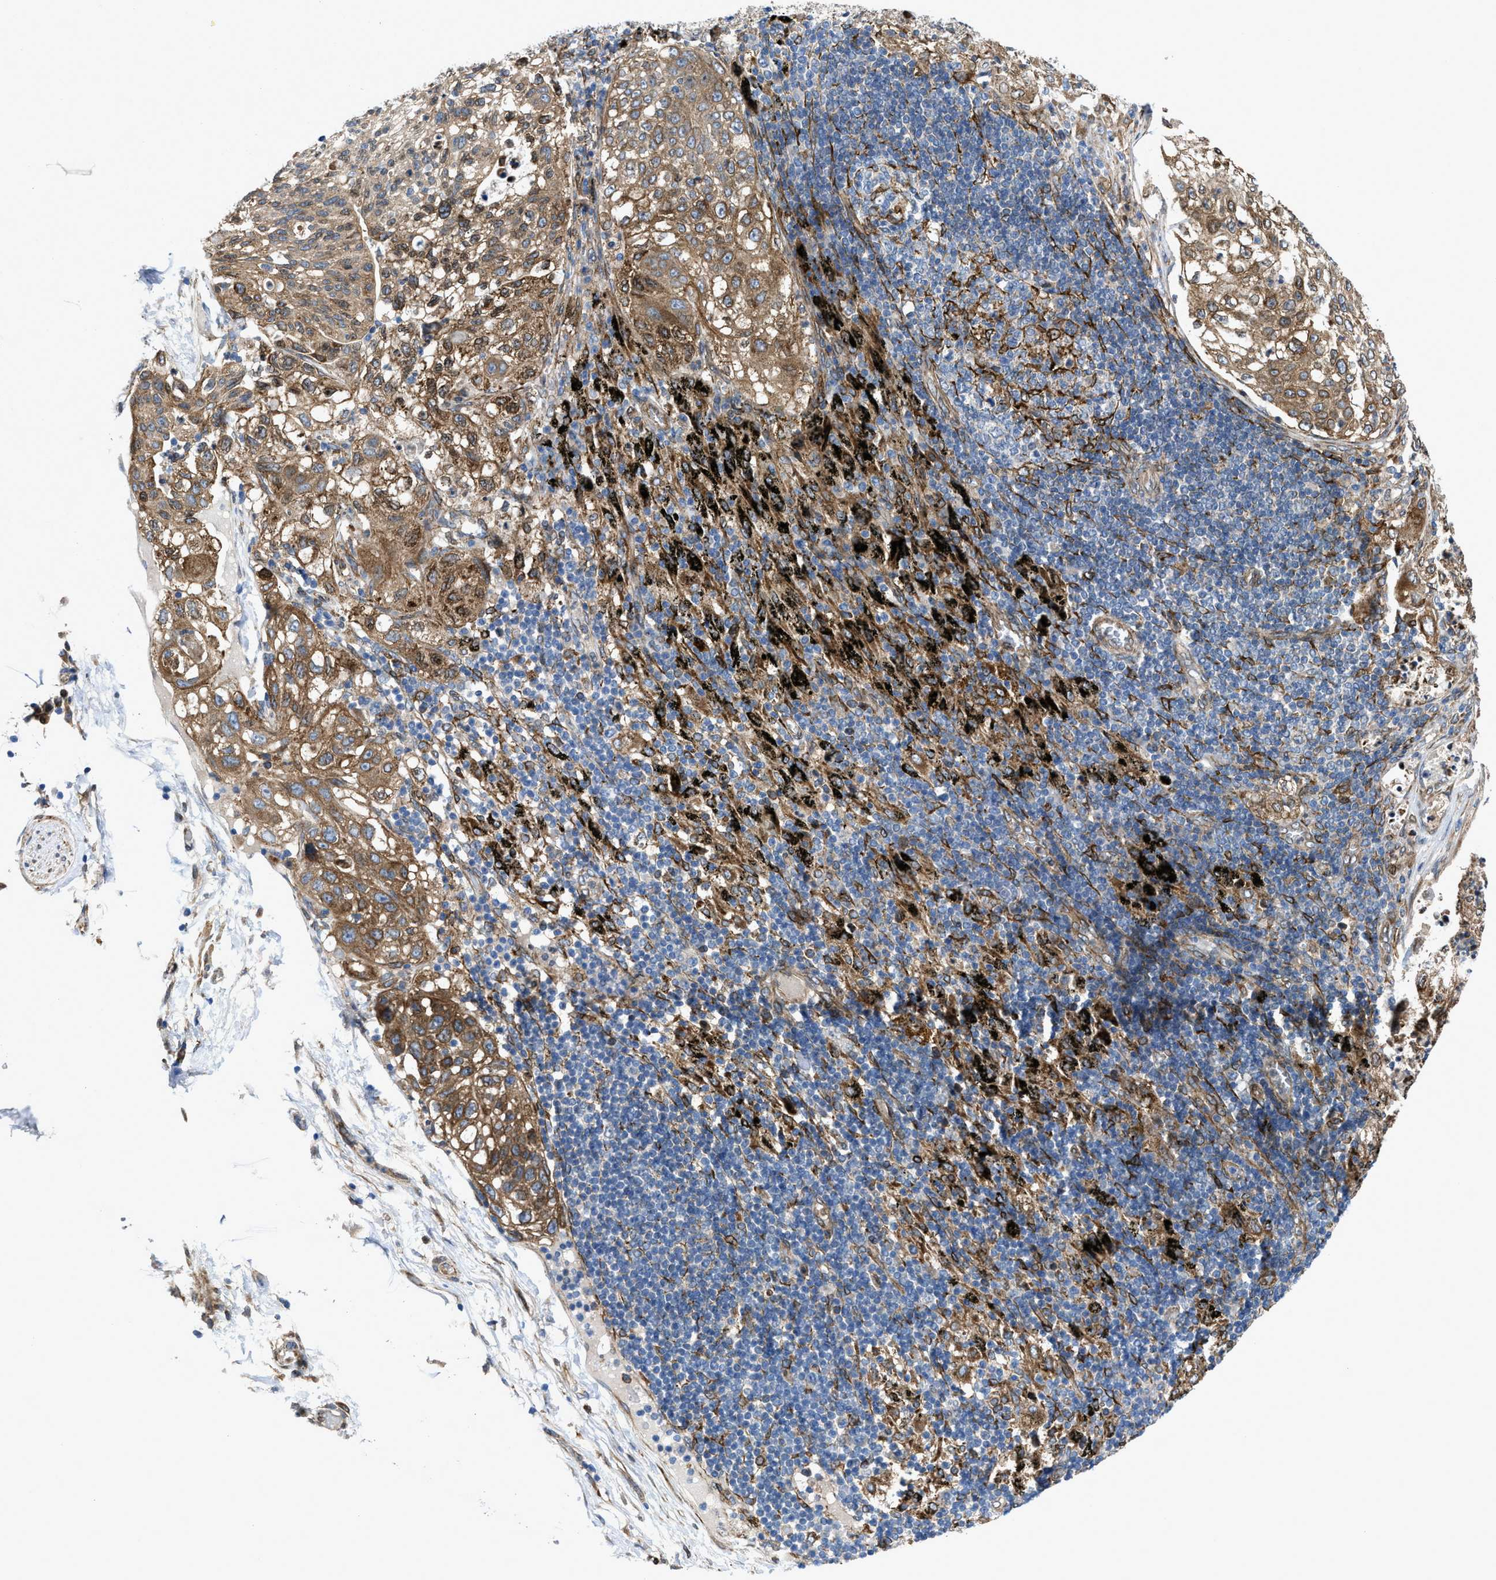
{"staining": {"intensity": "moderate", "quantity": ">75%", "location": "cytoplasmic/membranous"}, "tissue": "lung cancer", "cell_type": "Tumor cells", "image_type": "cancer", "snomed": [{"axis": "morphology", "description": "Inflammation, NOS"}, {"axis": "morphology", "description": "Squamous cell carcinoma, NOS"}, {"axis": "topography", "description": "Lymph node"}, {"axis": "topography", "description": "Soft tissue"}, {"axis": "topography", "description": "Lung"}], "caption": "A medium amount of moderate cytoplasmic/membranous expression is present in approximately >75% of tumor cells in lung cancer (squamous cell carcinoma) tissue. (brown staining indicates protein expression, while blue staining denotes nuclei).", "gene": "ERLIN2", "patient": {"sex": "male", "age": 66}}